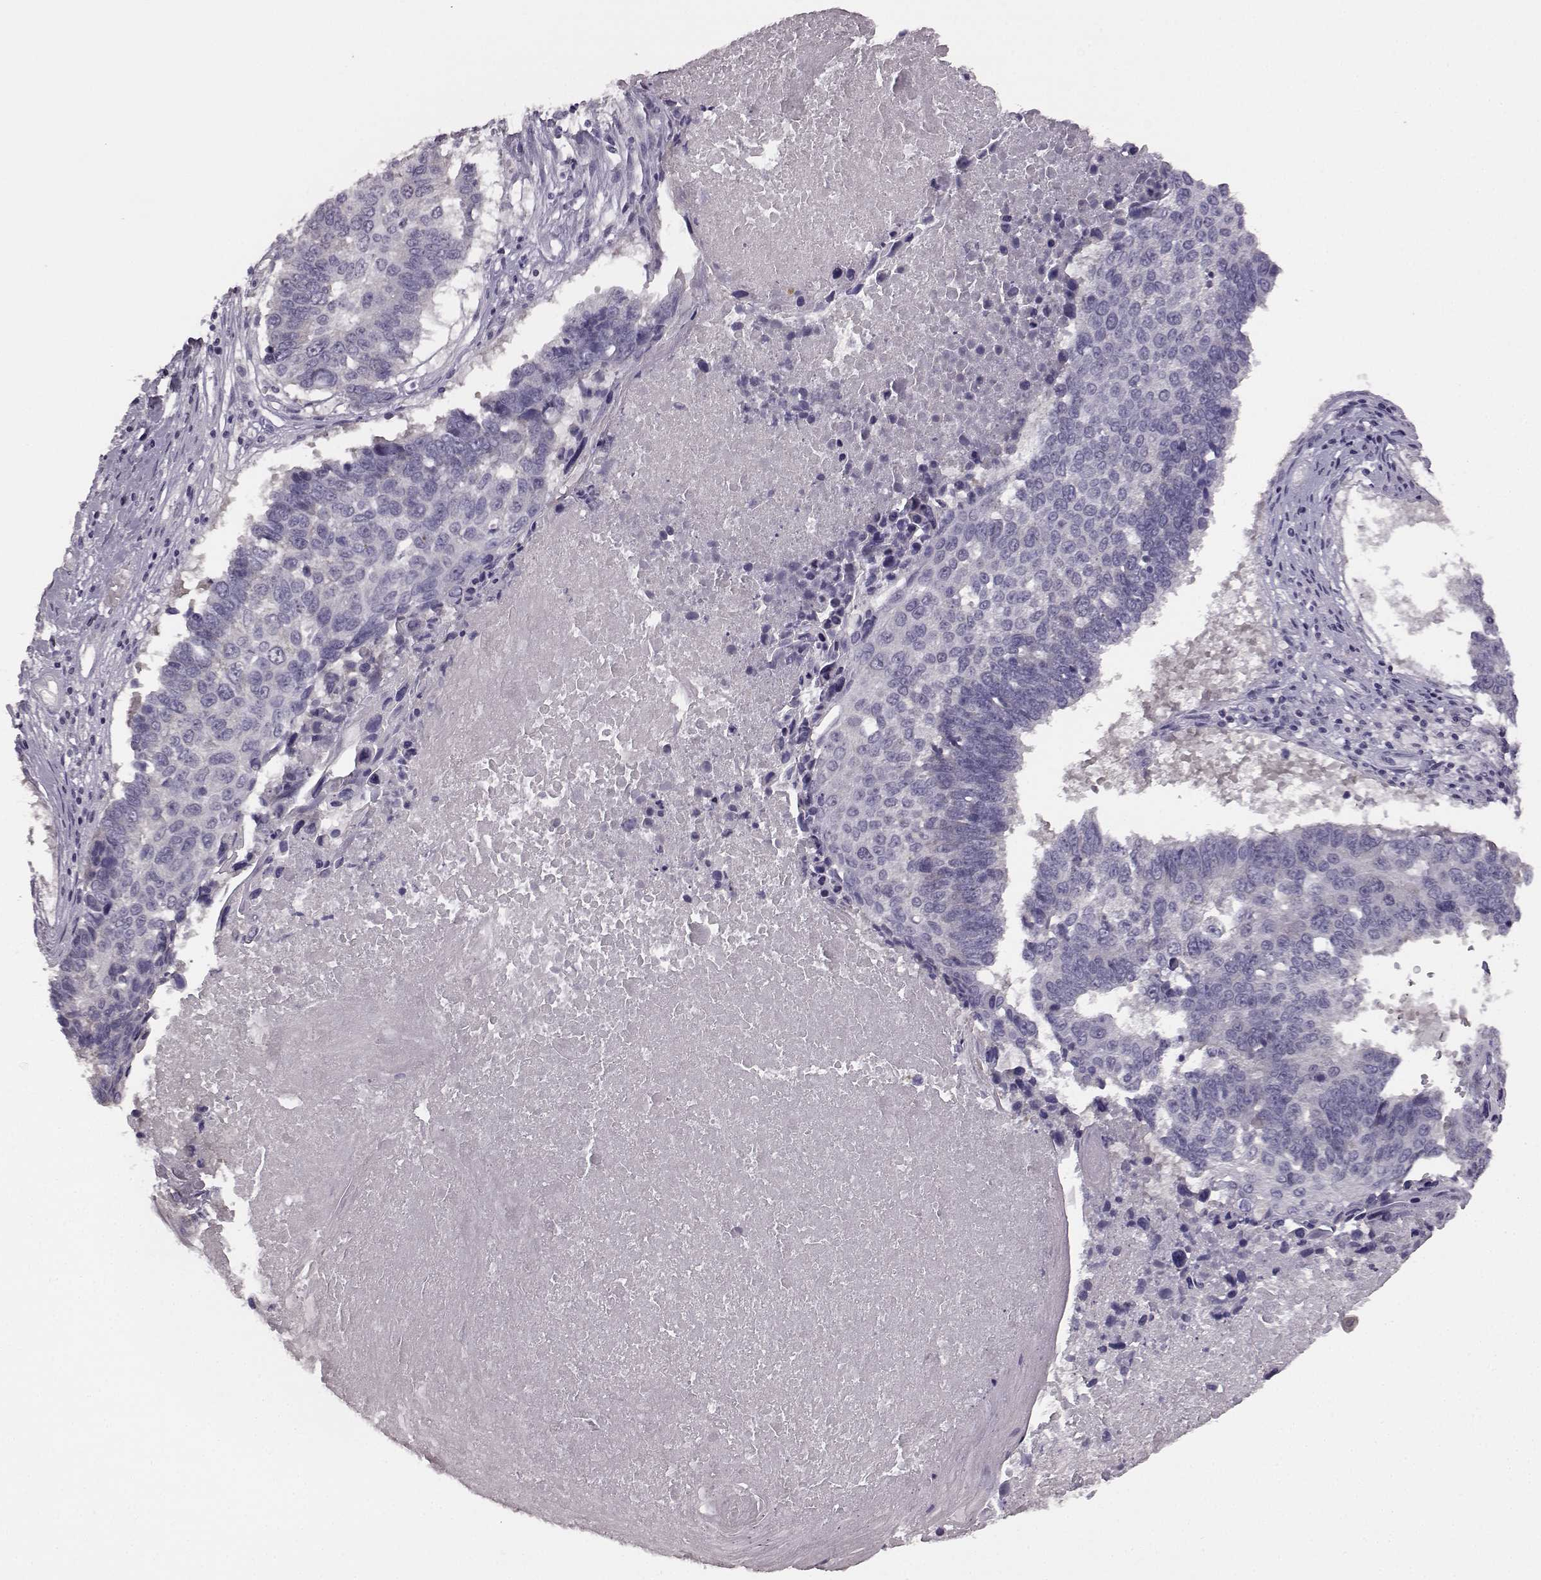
{"staining": {"intensity": "negative", "quantity": "none", "location": "none"}, "tissue": "lung cancer", "cell_type": "Tumor cells", "image_type": "cancer", "snomed": [{"axis": "morphology", "description": "Squamous cell carcinoma, NOS"}, {"axis": "topography", "description": "Lung"}], "caption": "Human lung cancer stained for a protein using immunohistochemistry shows no staining in tumor cells.", "gene": "BFSP2", "patient": {"sex": "male", "age": 73}}